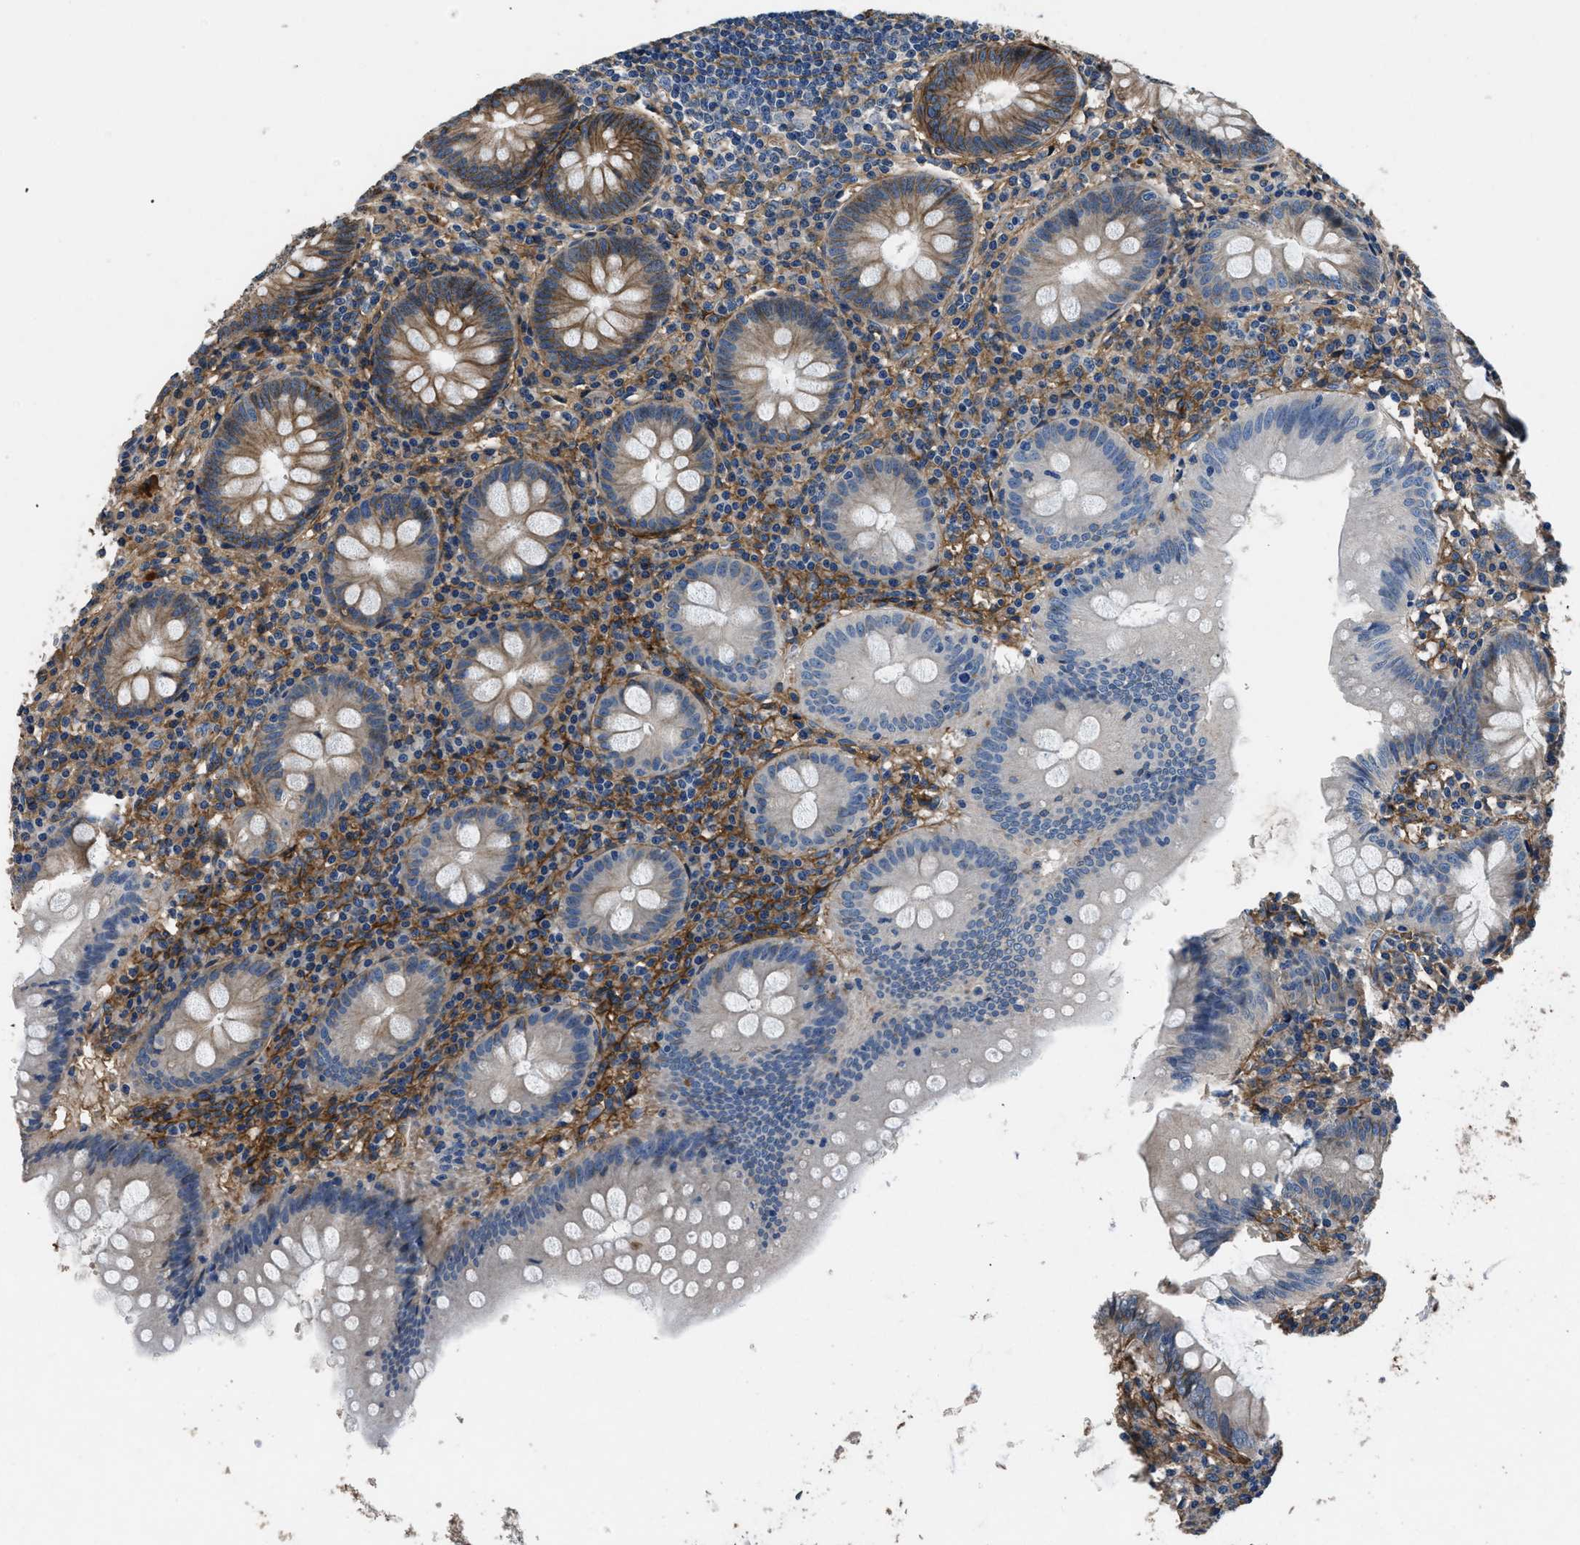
{"staining": {"intensity": "moderate", "quantity": "25%-75%", "location": "cytoplasmic/membranous"}, "tissue": "appendix", "cell_type": "Glandular cells", "image_type": "normal", "snomed": [{"axis": "morphology", "description": "Normal tissue, NOS"}, {"axis": "topography", "description": "Appendix"}], "caption": "This is a micrograph of IHC staining of benign appendix, which shows moderate staining in the cytoplasmic/membranous of glandular cells.", "gene": "CD276", "patient": {"sex": "male", "age": 56}}